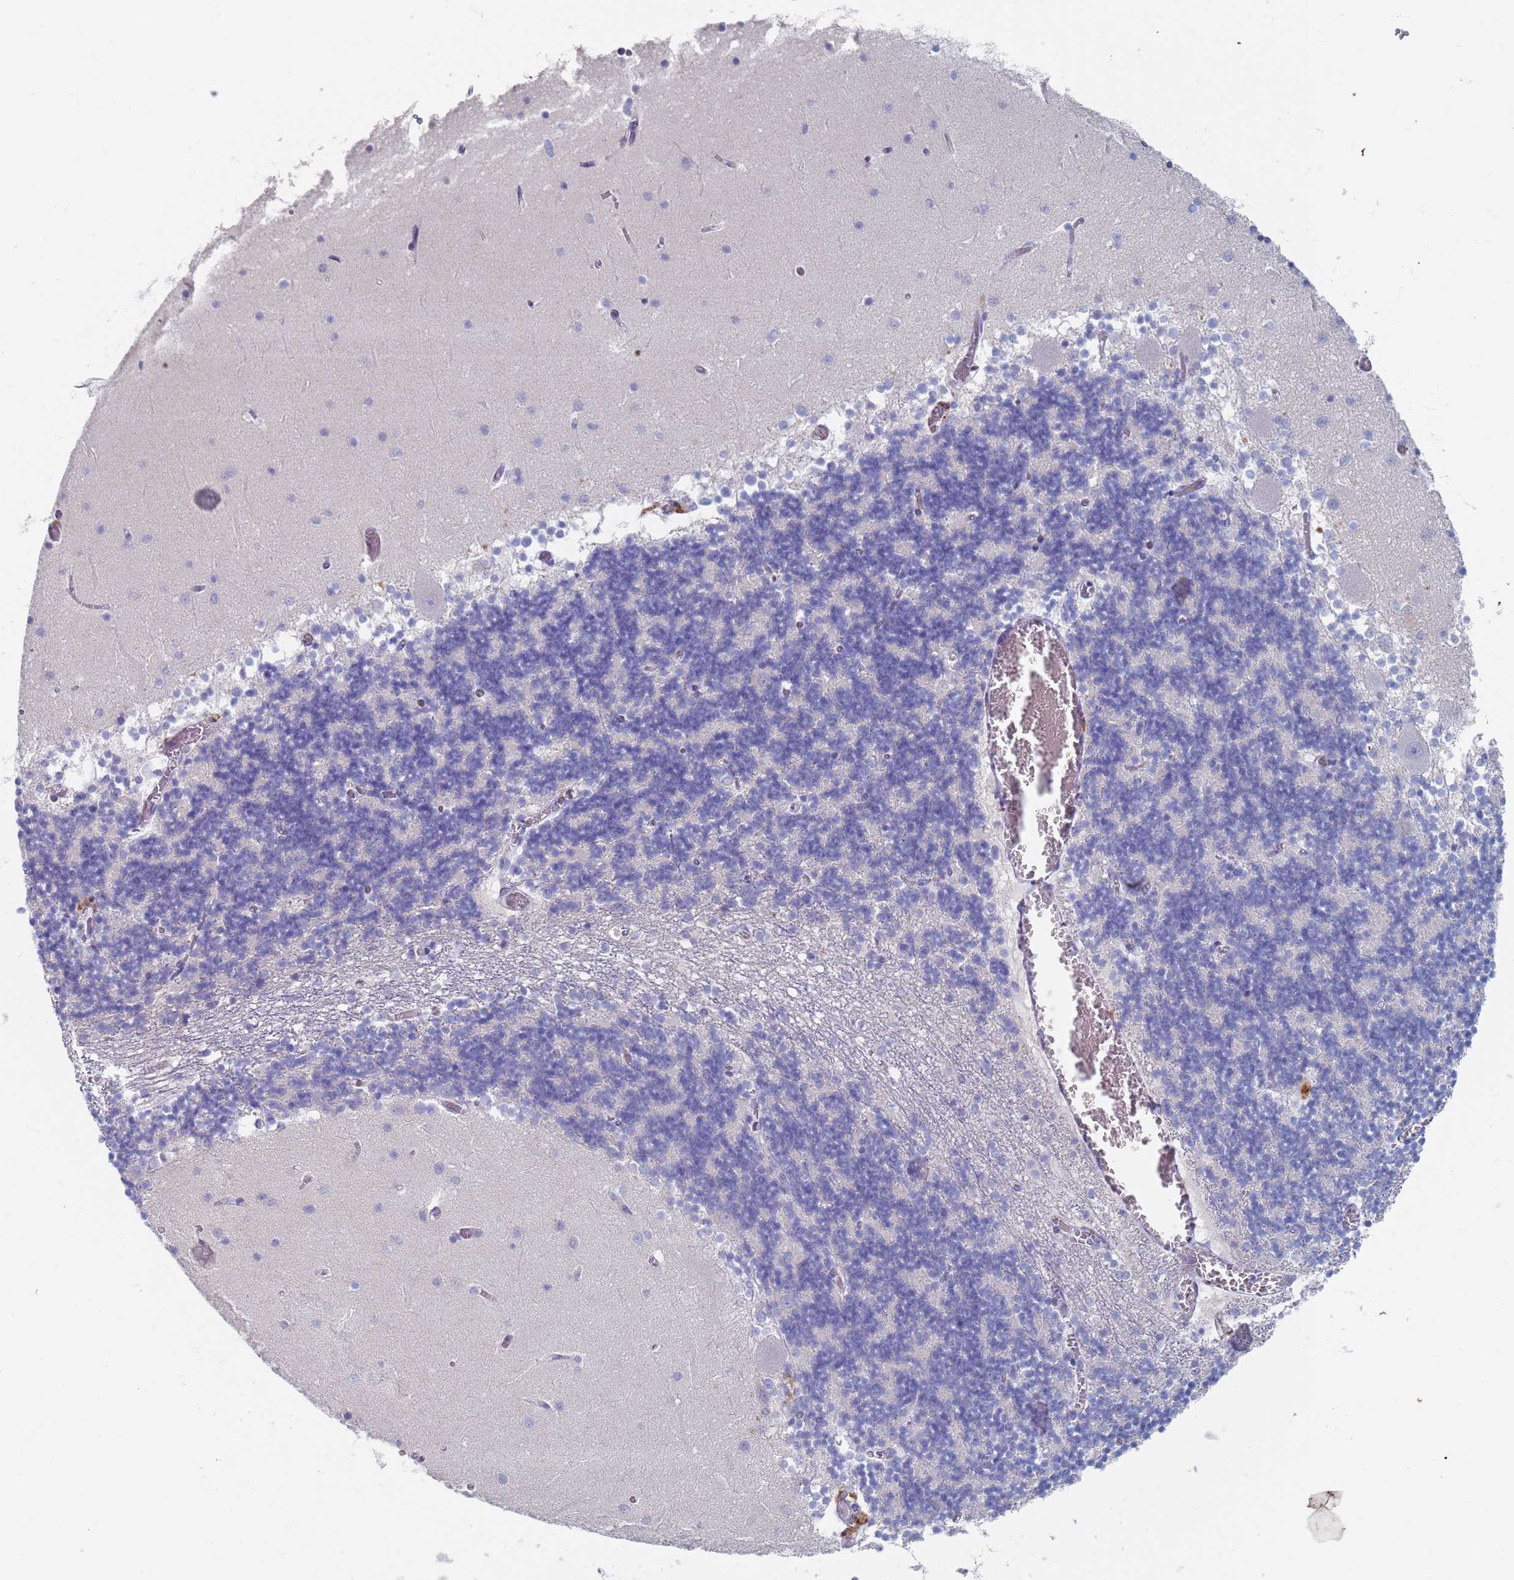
{"staining": {"intensity": "negative", "quantity": "none", "location": "none"}, "tissue": "cerebellum", "cell_type": "Cells in granular layer", "image_type": "normal", "snomed": [{"axis": "morphology", "description": "Normal tissue, NOS"}, {"axis": "topography", "description": "Cerebellum"}], "caption": "A micrograph of cerebellum stained for a protein reveals no brown staining in cells in granular layer. Brightfield microscopy of immunohistochemistry (IHC) stained with DAB (3,3'-diaminobenzidine) (brown) and hematoxylin (blue), captured at high magnification.", "gene": "FUCA1", "patient": {"sex": "female", "age": 28}}